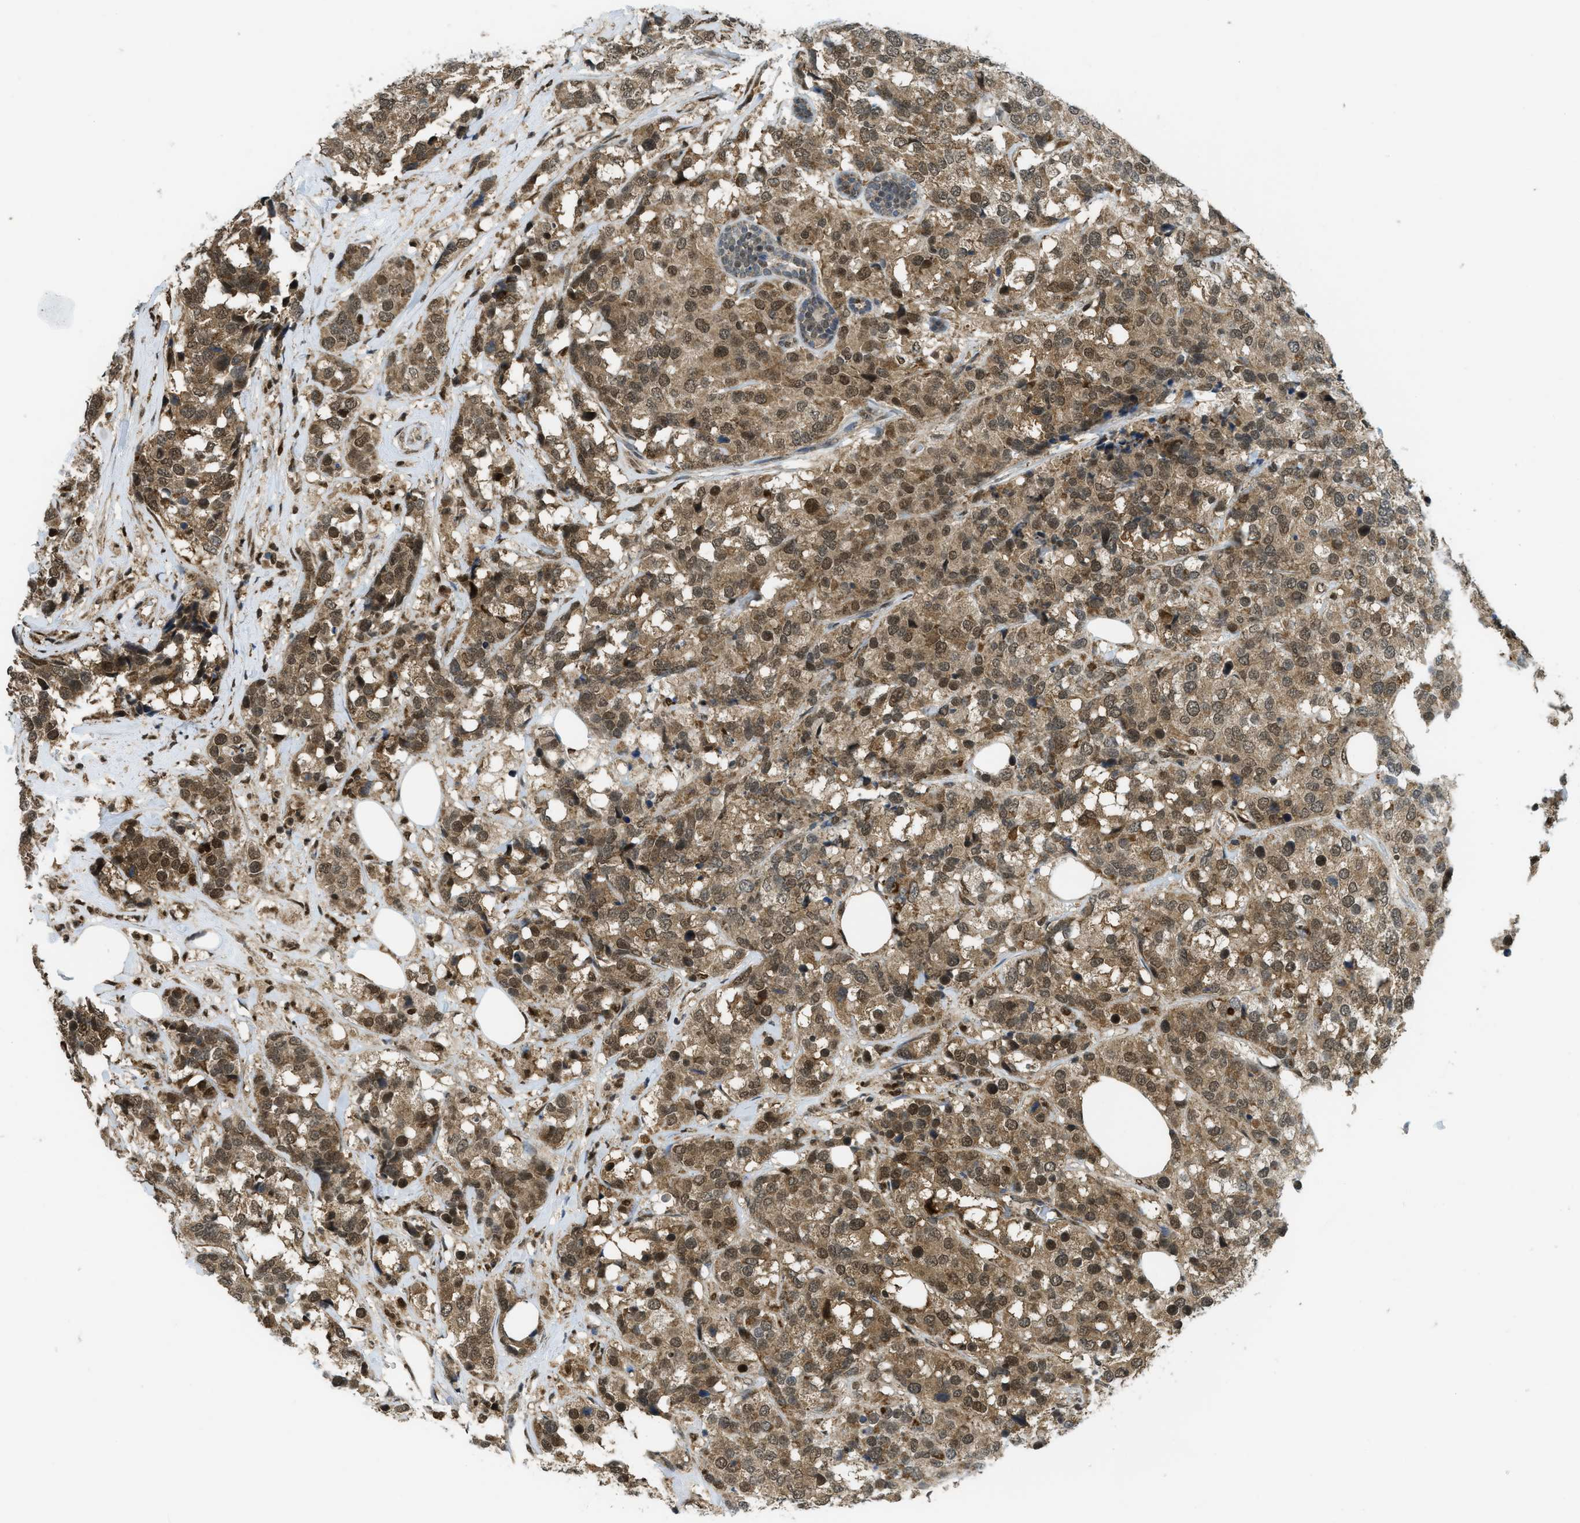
{"staining": {"intensity": "moderate", "quantity": ">75%", "location": "cytoplasmic/membranous,nuclear"}, "tissue": "breast cancer", "cell_type": "Tumor cells", "image_type": "cancer", "snomed": [{"axis": "morphology", "description": "Duct carcinoma"}, {"axis": "topography", "description": "Breast"}], "caption": "Invasive ductal carcinoma (breast) stained with IHC exhibits moderate cytoplasmic/membranous and nuclear expression in approximately >75% of tumor cells. Nuclei are stained in blue.", "gene": "TNPO1", "patient": {"sex": "female", "age": 40}}